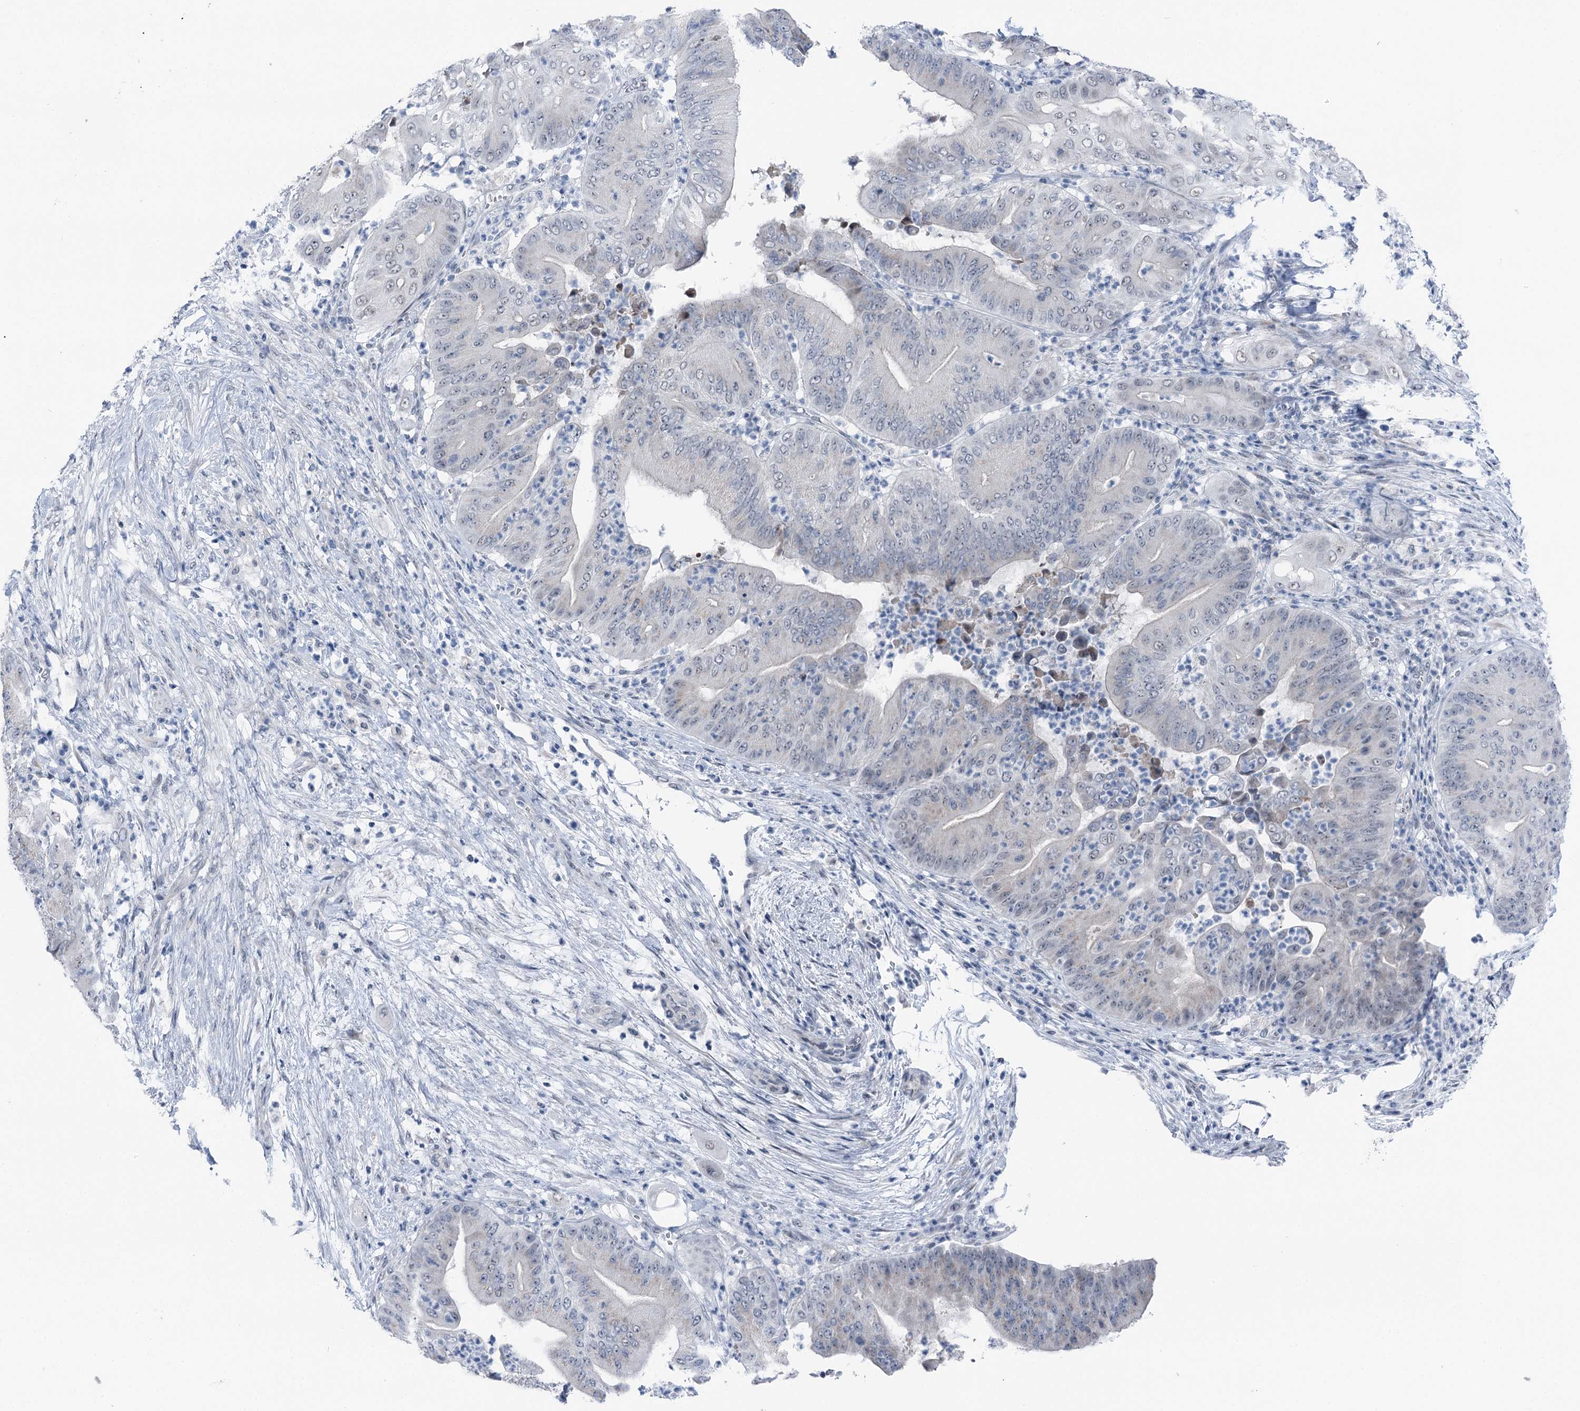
{"staining": {"intensity": "negative", "quantity": "none", "location": "none"}, "tissue": "pancreatic cancer", "cell_type": "Tumor cells", "image_type": "cancer", "snomed": [{"axis": "morphology", "description": "Adenocarcinoma, NOS"}, {"axis": "topography", "description": "Pancreas"}], "caption": "High power microscopy photomicrograph of an immunohistochemistry (IHC) micrograph of adenocarcinoma (pancreatic), revealing no significant positivity in tumor cells.", "gene": "STEEP1", "patient": {"sex": "female", "age": 77}}